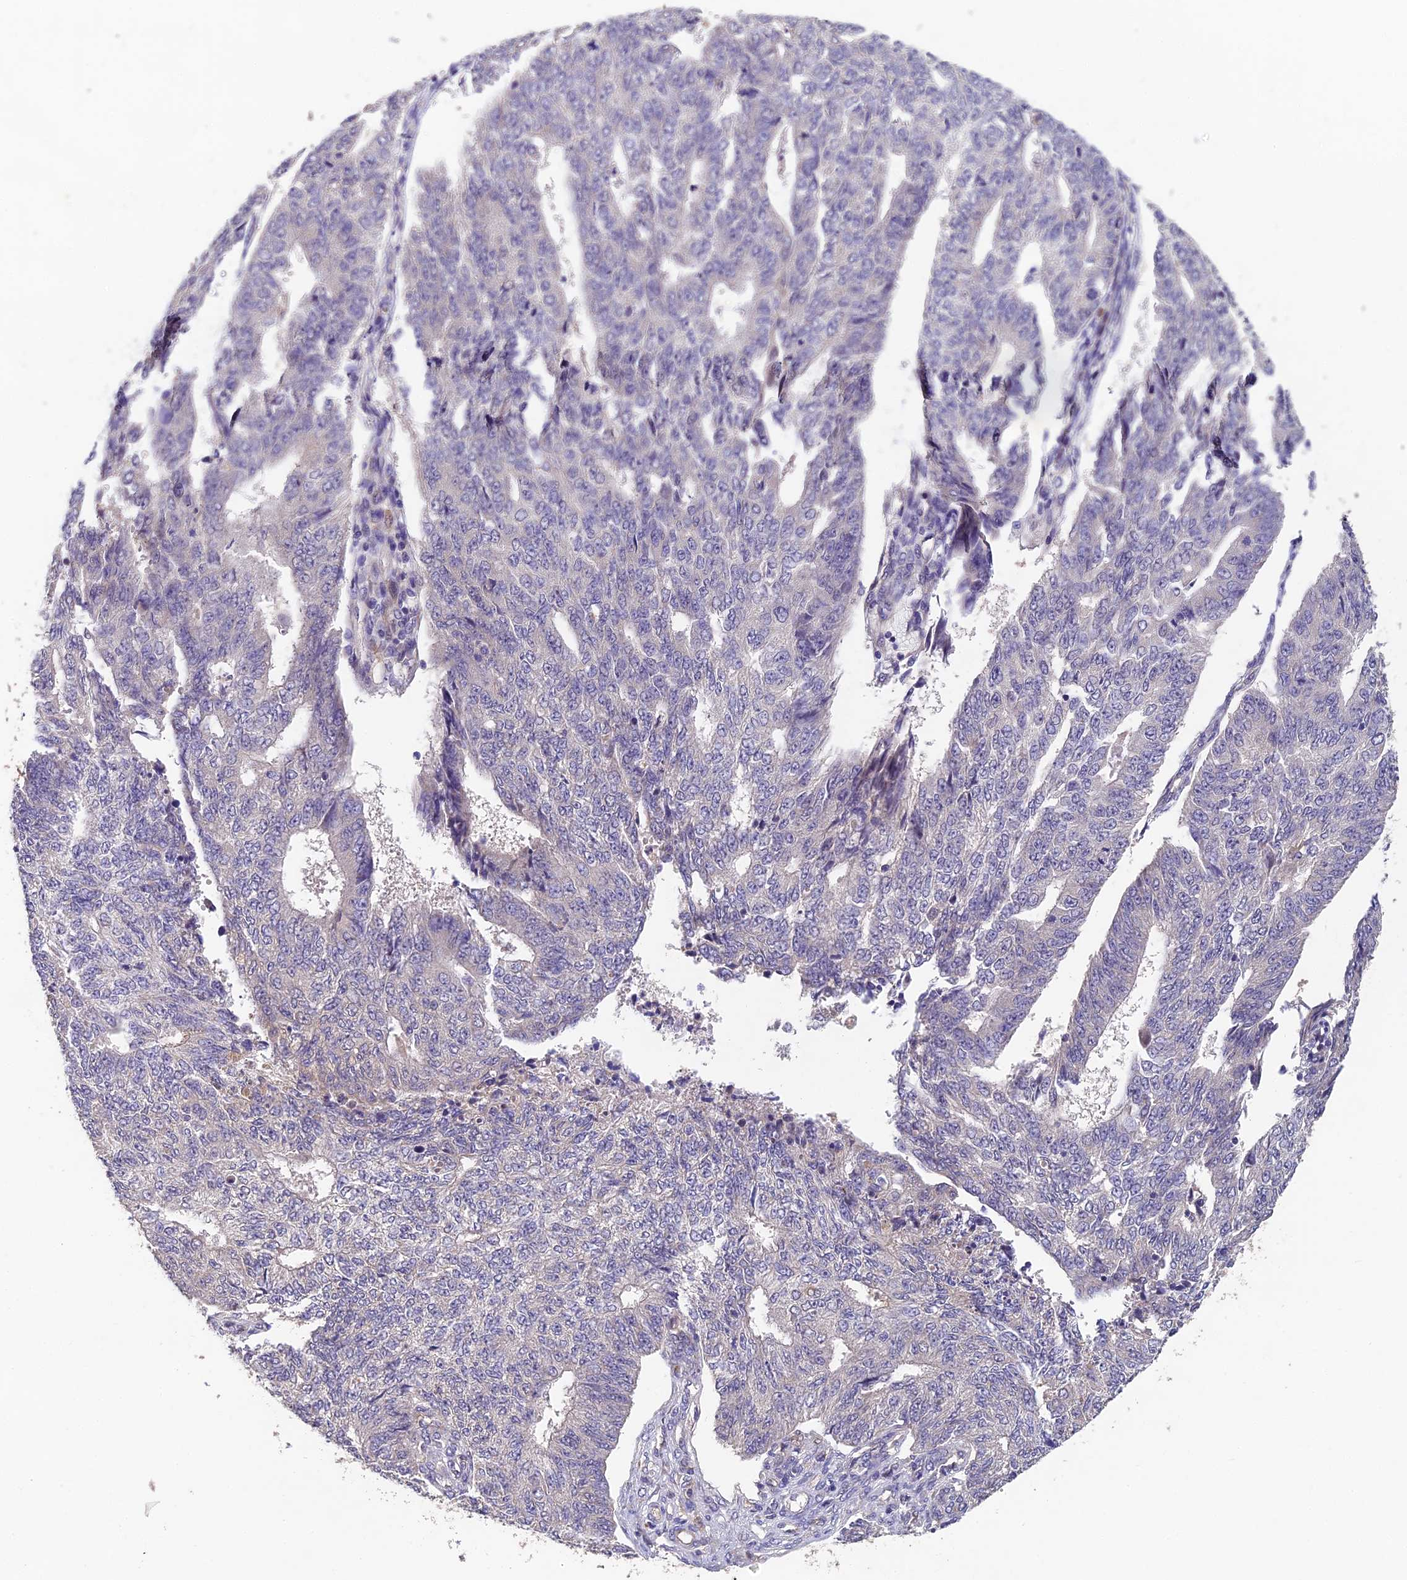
{"staining": {"intensity": "negative", "quantity": "none", "location": "none"}, "tissue": "endometrial cancer", "cell_type": "Tumor cells", "image_type": "cancer", "snomed": [{"axis": "morphology", "description": "Adenocarcinoma, NOS"}, {"axis": "topography", "description": "Endometrium"}], "caption": "Image shows no significant protein staining in tumor cells of endometrial adenocarcinoma.", "gene": "ADAMTS13", "patient": {"sex": "female", "age": 32}}